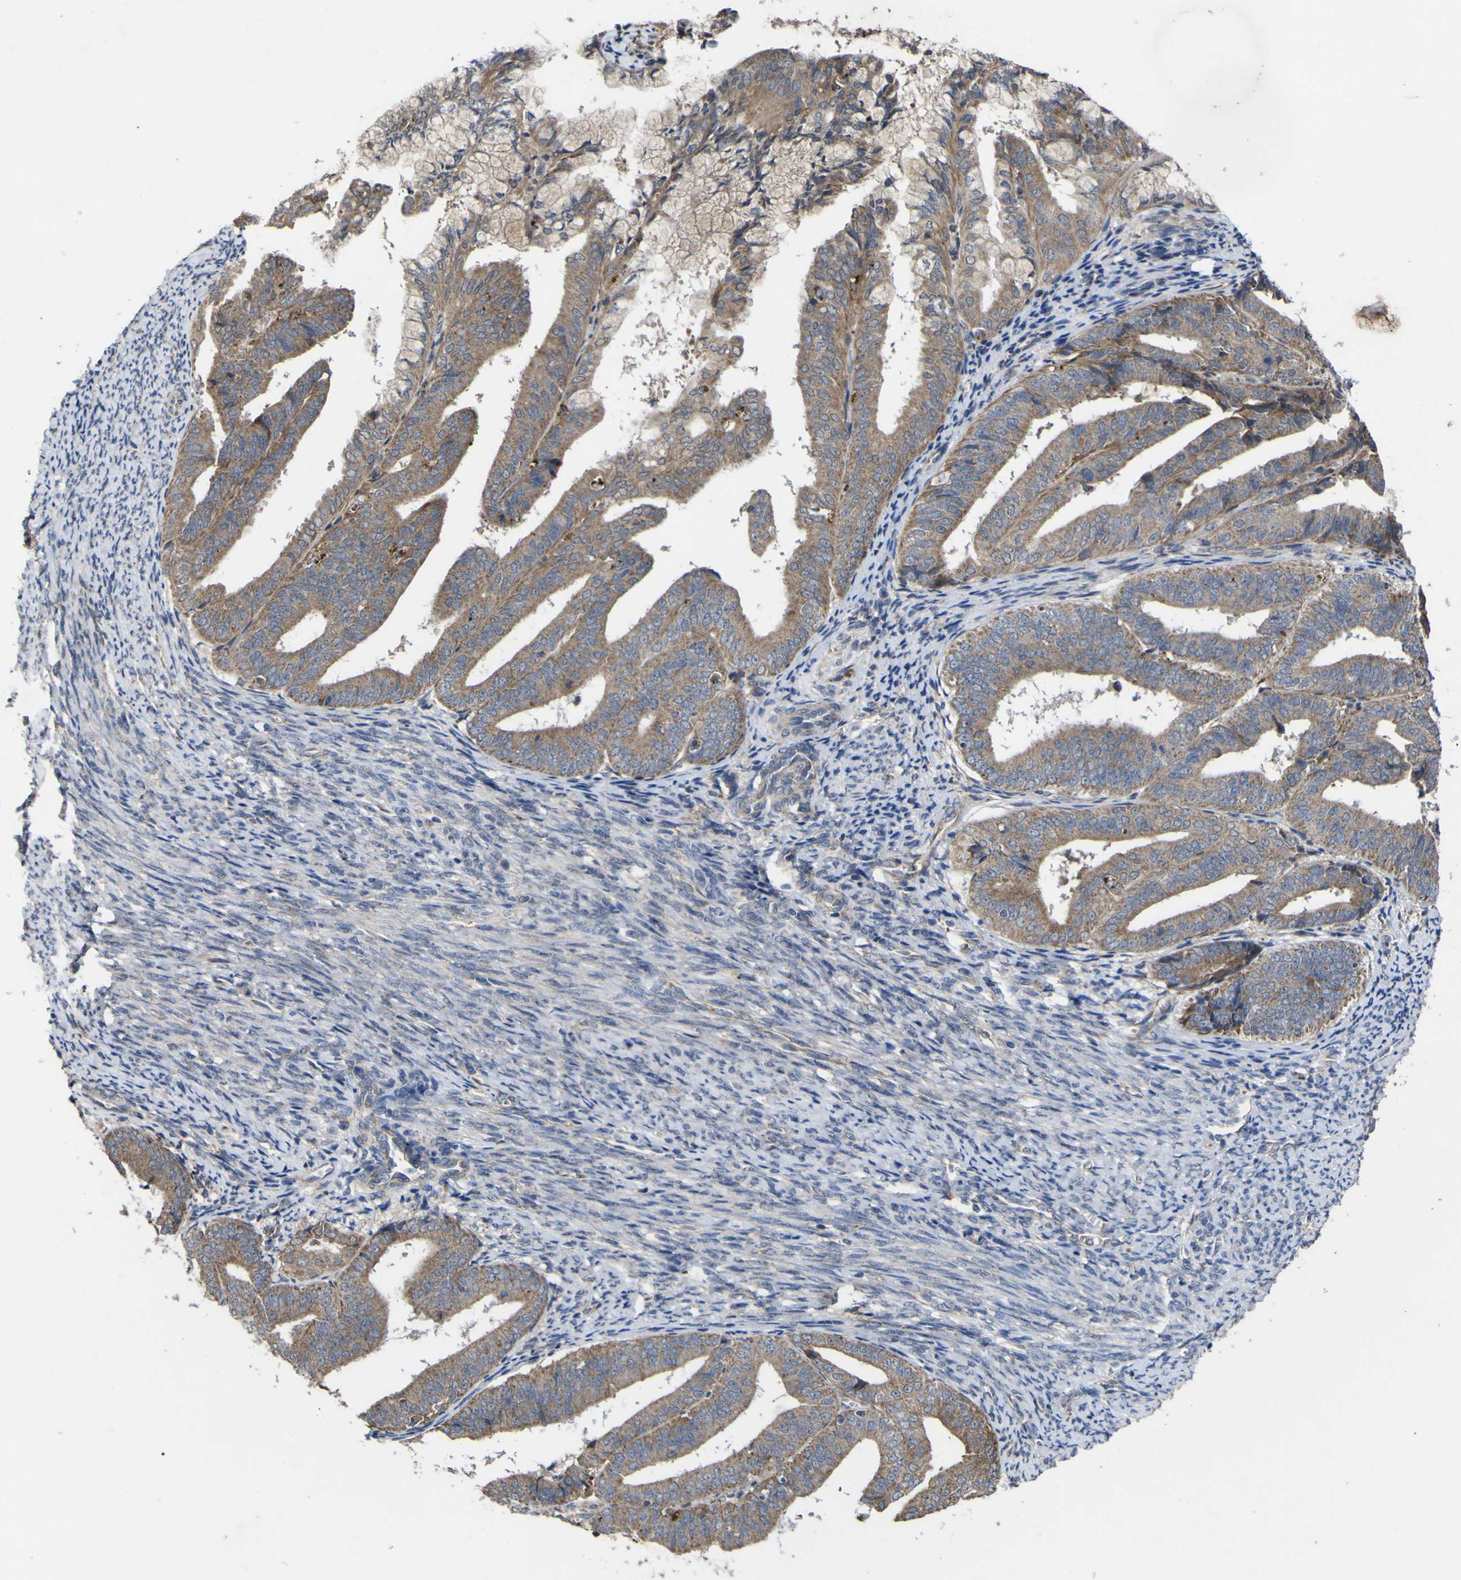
{"staining": {"intensity": "moderate", "quantity": ">75%", "location": "cytoplasmic/membranous"}, "tissue": "endometrial cancer", "cell_type": "Tumor cells", "image_type": "cancer", "snomed": [{"axis": "morphology", "description": "Adenocarcinoma, NOS"}, {"axis": "topography", "description": "Endometrium"}], "caption": "A brown stain highlights moderate cytoplasmic/membranous positivity of a protein in adenocarcinoma (endometrial) tumor cells.", "gene": "IRAK2", "patient": {"sex": "female", "age": 63}}